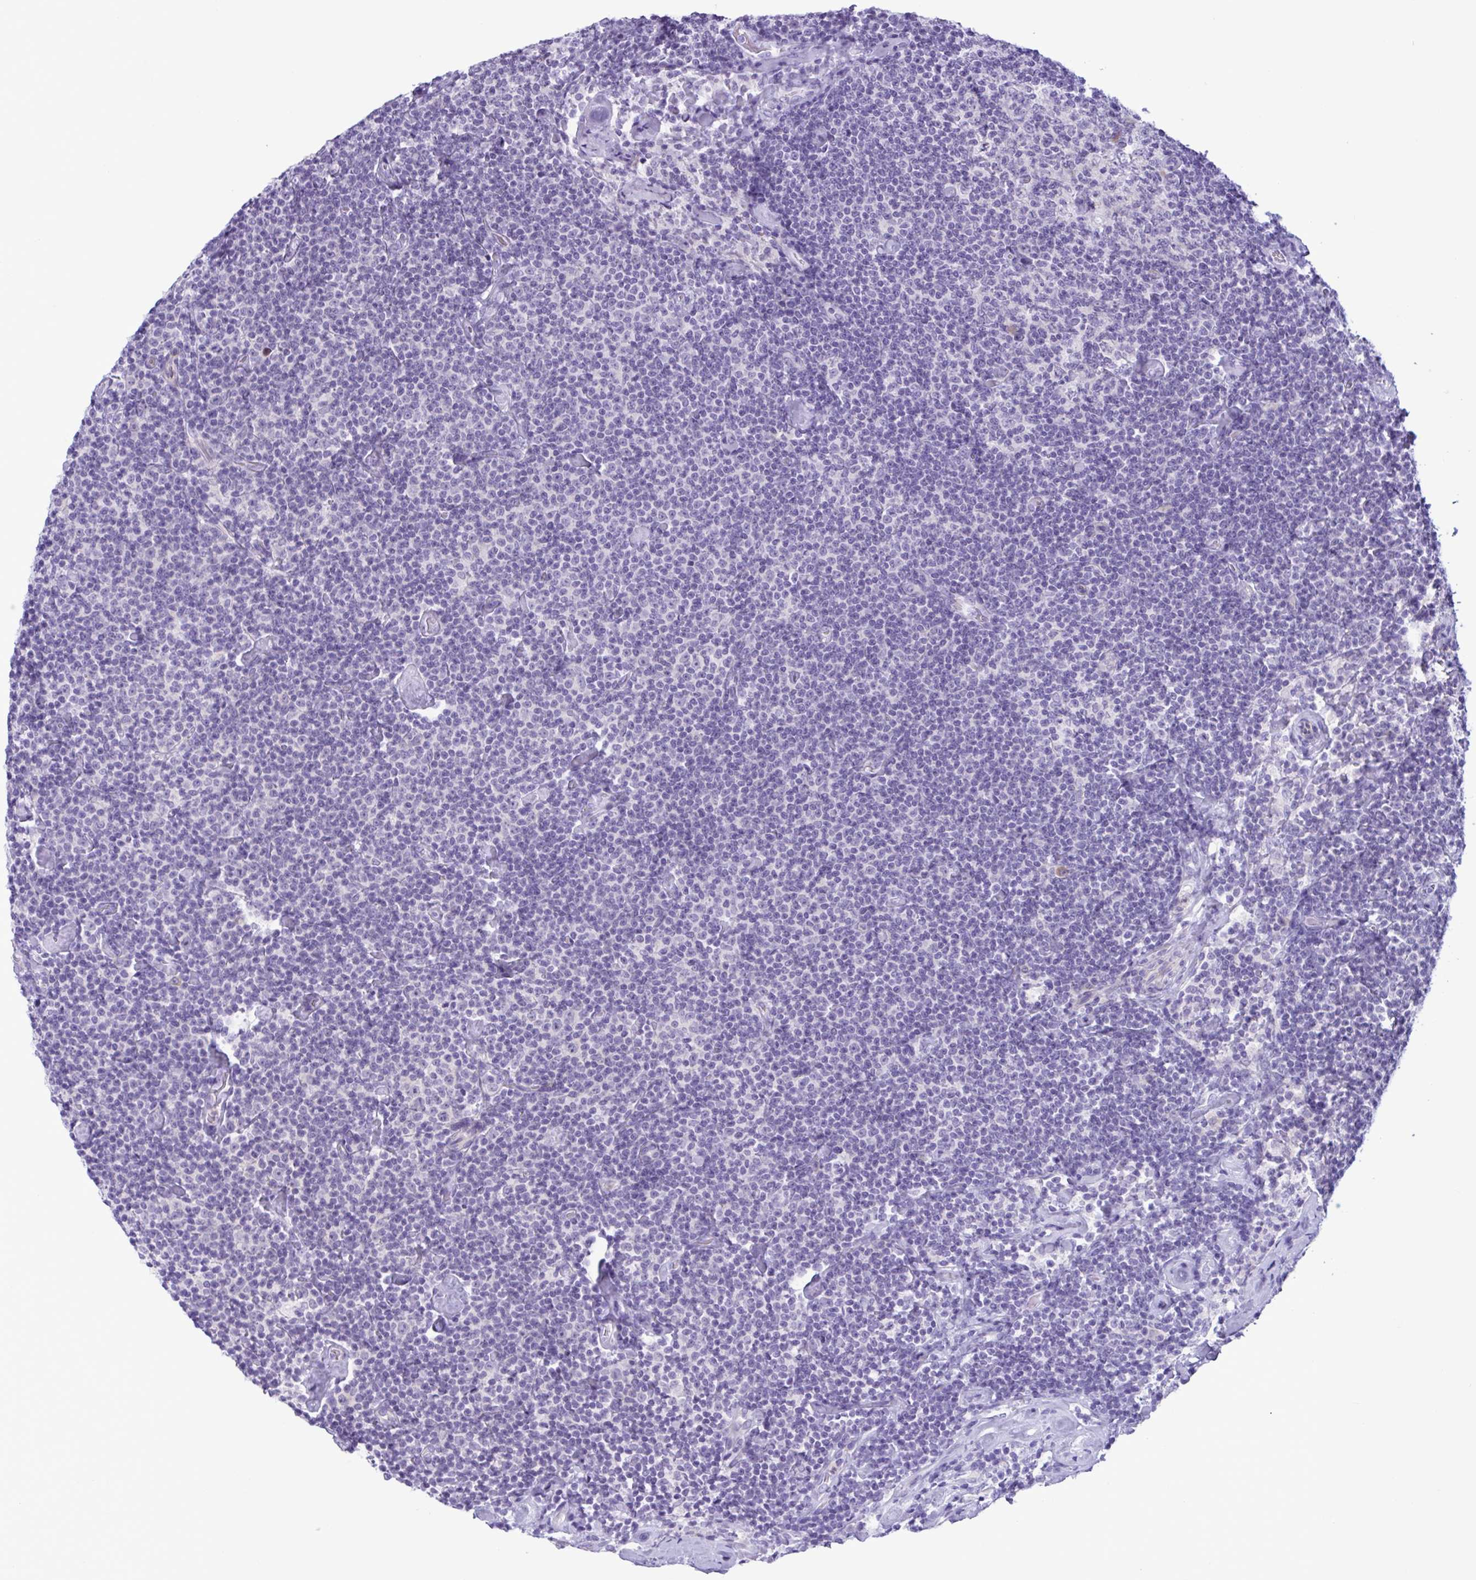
{"staining": {"intensity": "negative", "quantity": "none", "location": "none"}, "tissue": "lymphoma", "cell_type": "Tumor cells", "image_type": "cancer", "snomed": [{"axis": "morphology", "description": "Malignant lymphoma, non-Hodgkin's type, Low grade"}, {"axis": "topography", "description": "Lymph node"}], "caption": "Immunohistochemical staining of lymphoma exhibits no significant expression in tumor cells.", "gene": "WNT9B", "patient": {"sex": "male", "age": 81}}